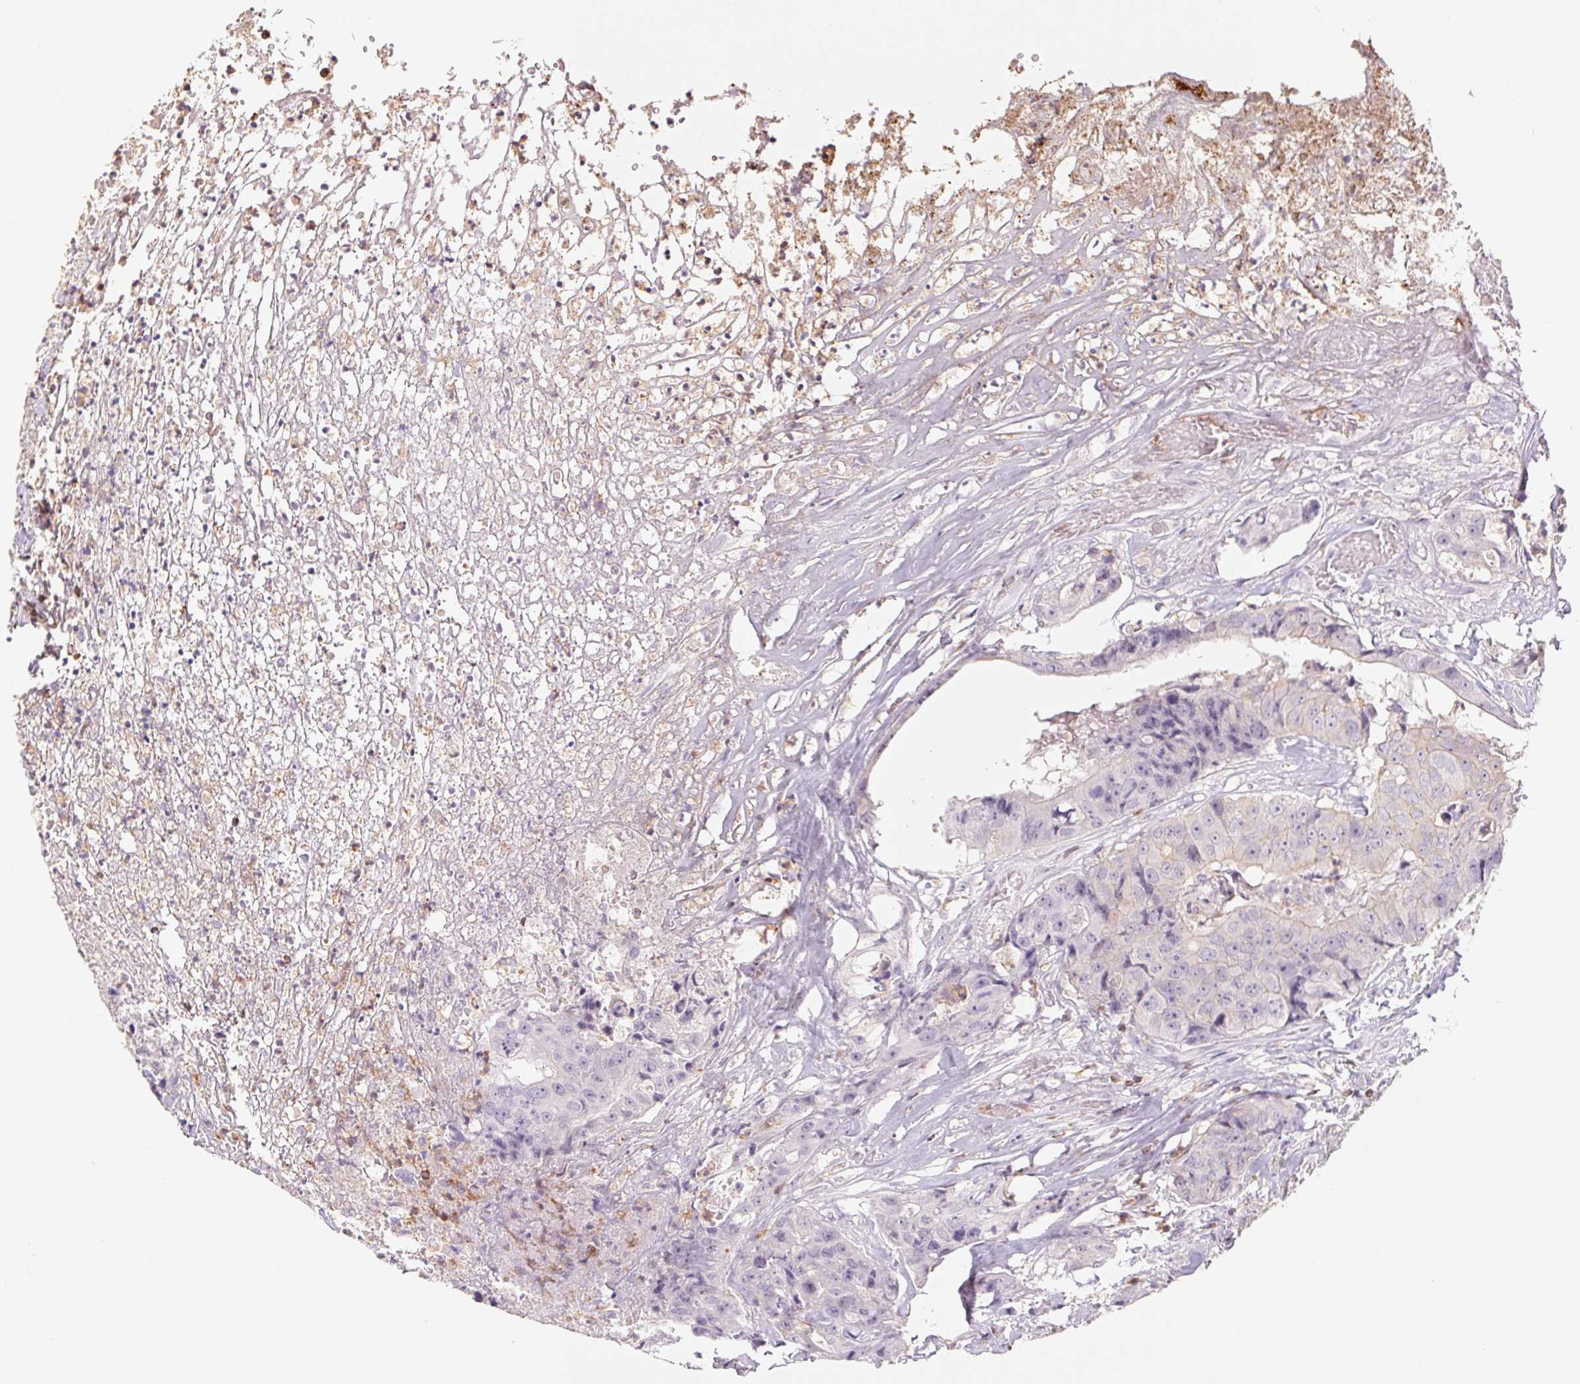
{"staining": {"intensity": "negative", "quantity": "none", "location": "none"}, "tissue": "colorectal cancer", "cell_type": "Tumor cells", "image_type": "cancer", "snomed": [{"axis": "morphology", "description": "Adenocarcinoma, NOS"}, {"axis": "topography", "description": "Rectum"}], "caption": "Immunohistochemistry (IHC) image of colorectal adenocarcinoma stained for a protein (brown), which reveals no positivity in tumor cells.", "gene": "KIF26A", "patient": {"sex": "female", "age": 62}}